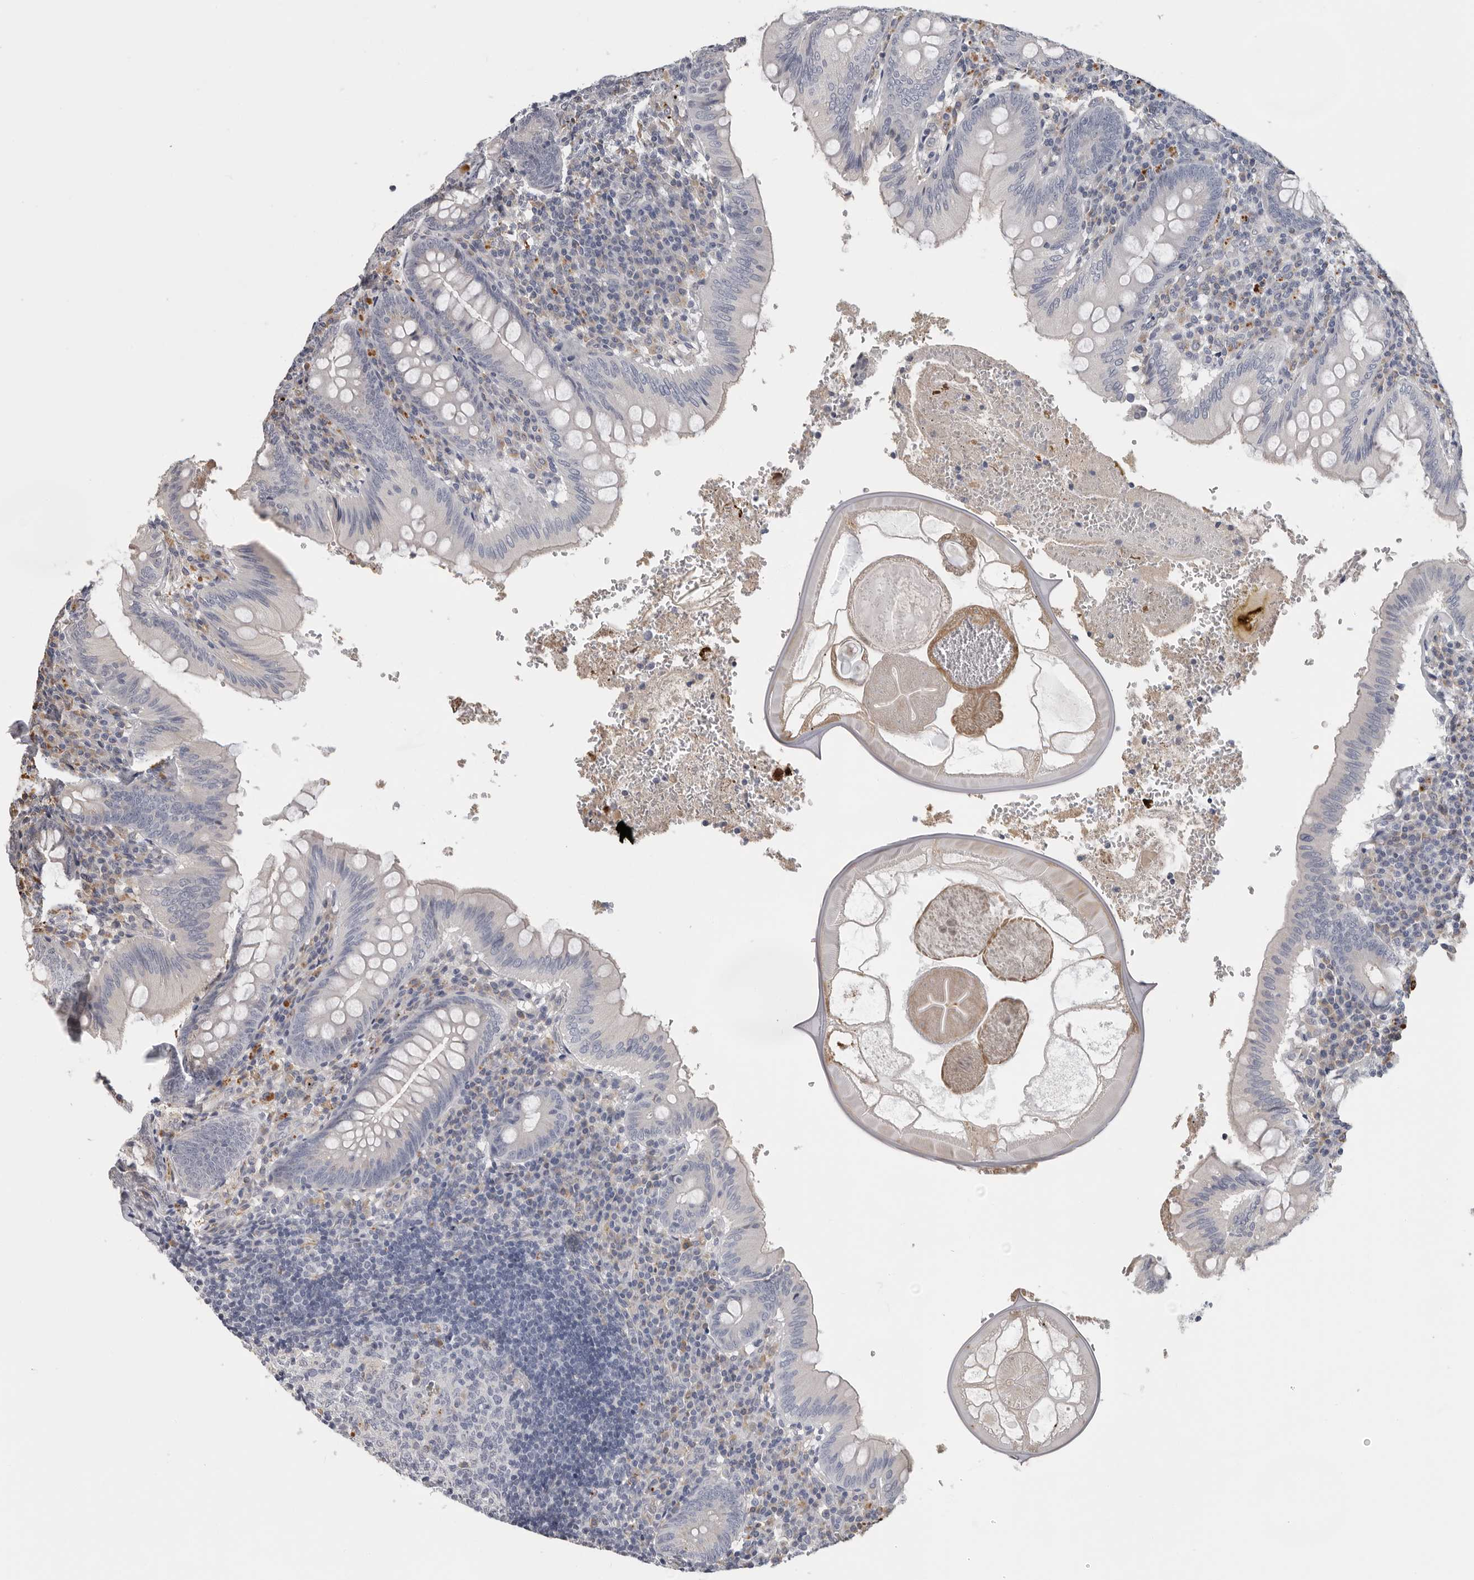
{"staining": {"intensity": "moderate", "quantity": "25%-75%", "location": "cytoplasmic/membranous"}, "tissue": "appendix", "cell_type": "Glandular cells", "image_type": "normal", "snomed": [{"axis": "morphology", "description": "Normal tissue, NOS"}, {"axis": "topography", "description": "Appendix"}], "caption": "The micrograph demonstrates immunohistochemical staining of normal appendix. There is moderate cytoplasmic/membranous expression is present in about 25%-75% of glandular cells. The protein is shown in brown color, while the nuclei are stained blue.", "gene": "RNF157", "patient": {"sex": "male", "age": 8}}